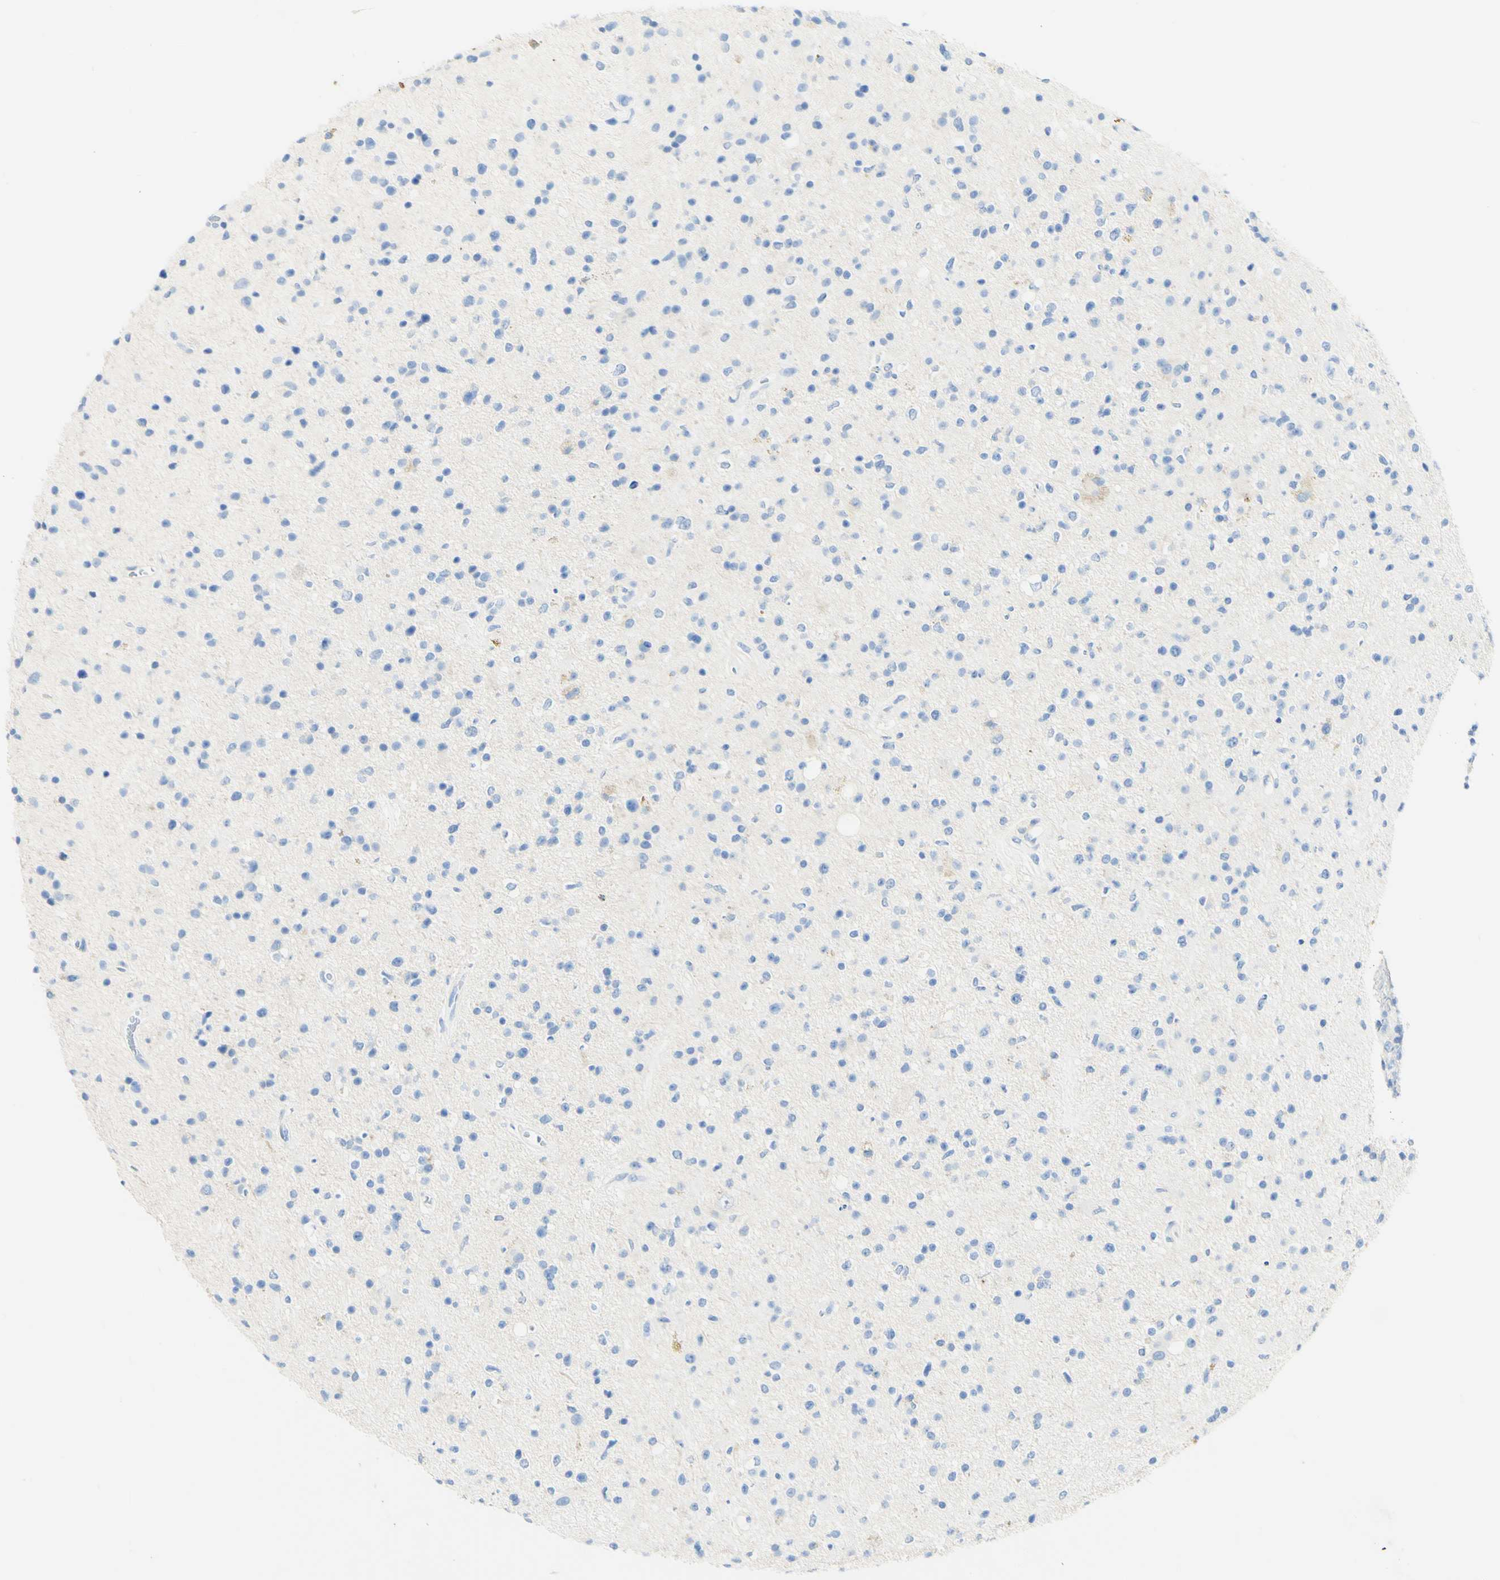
{"staining": {"intensity": "negative", "quantity": "none", "location": "none"}, "tissue": "glioma", "cell_type": "Tumor cells", "image_type": "cancer", "snomed": [{"axis": "morphology", "description": "Glioma, malignant, High grade"}, {"axis": "topography", "description": "Brain"}], "caption": "Photomicrograph shows no significant protein positivity in tumor cells of high-grade glioma (malignant).", "gene": "PIGR", "patient": {"sex": "male", "age": 33}}